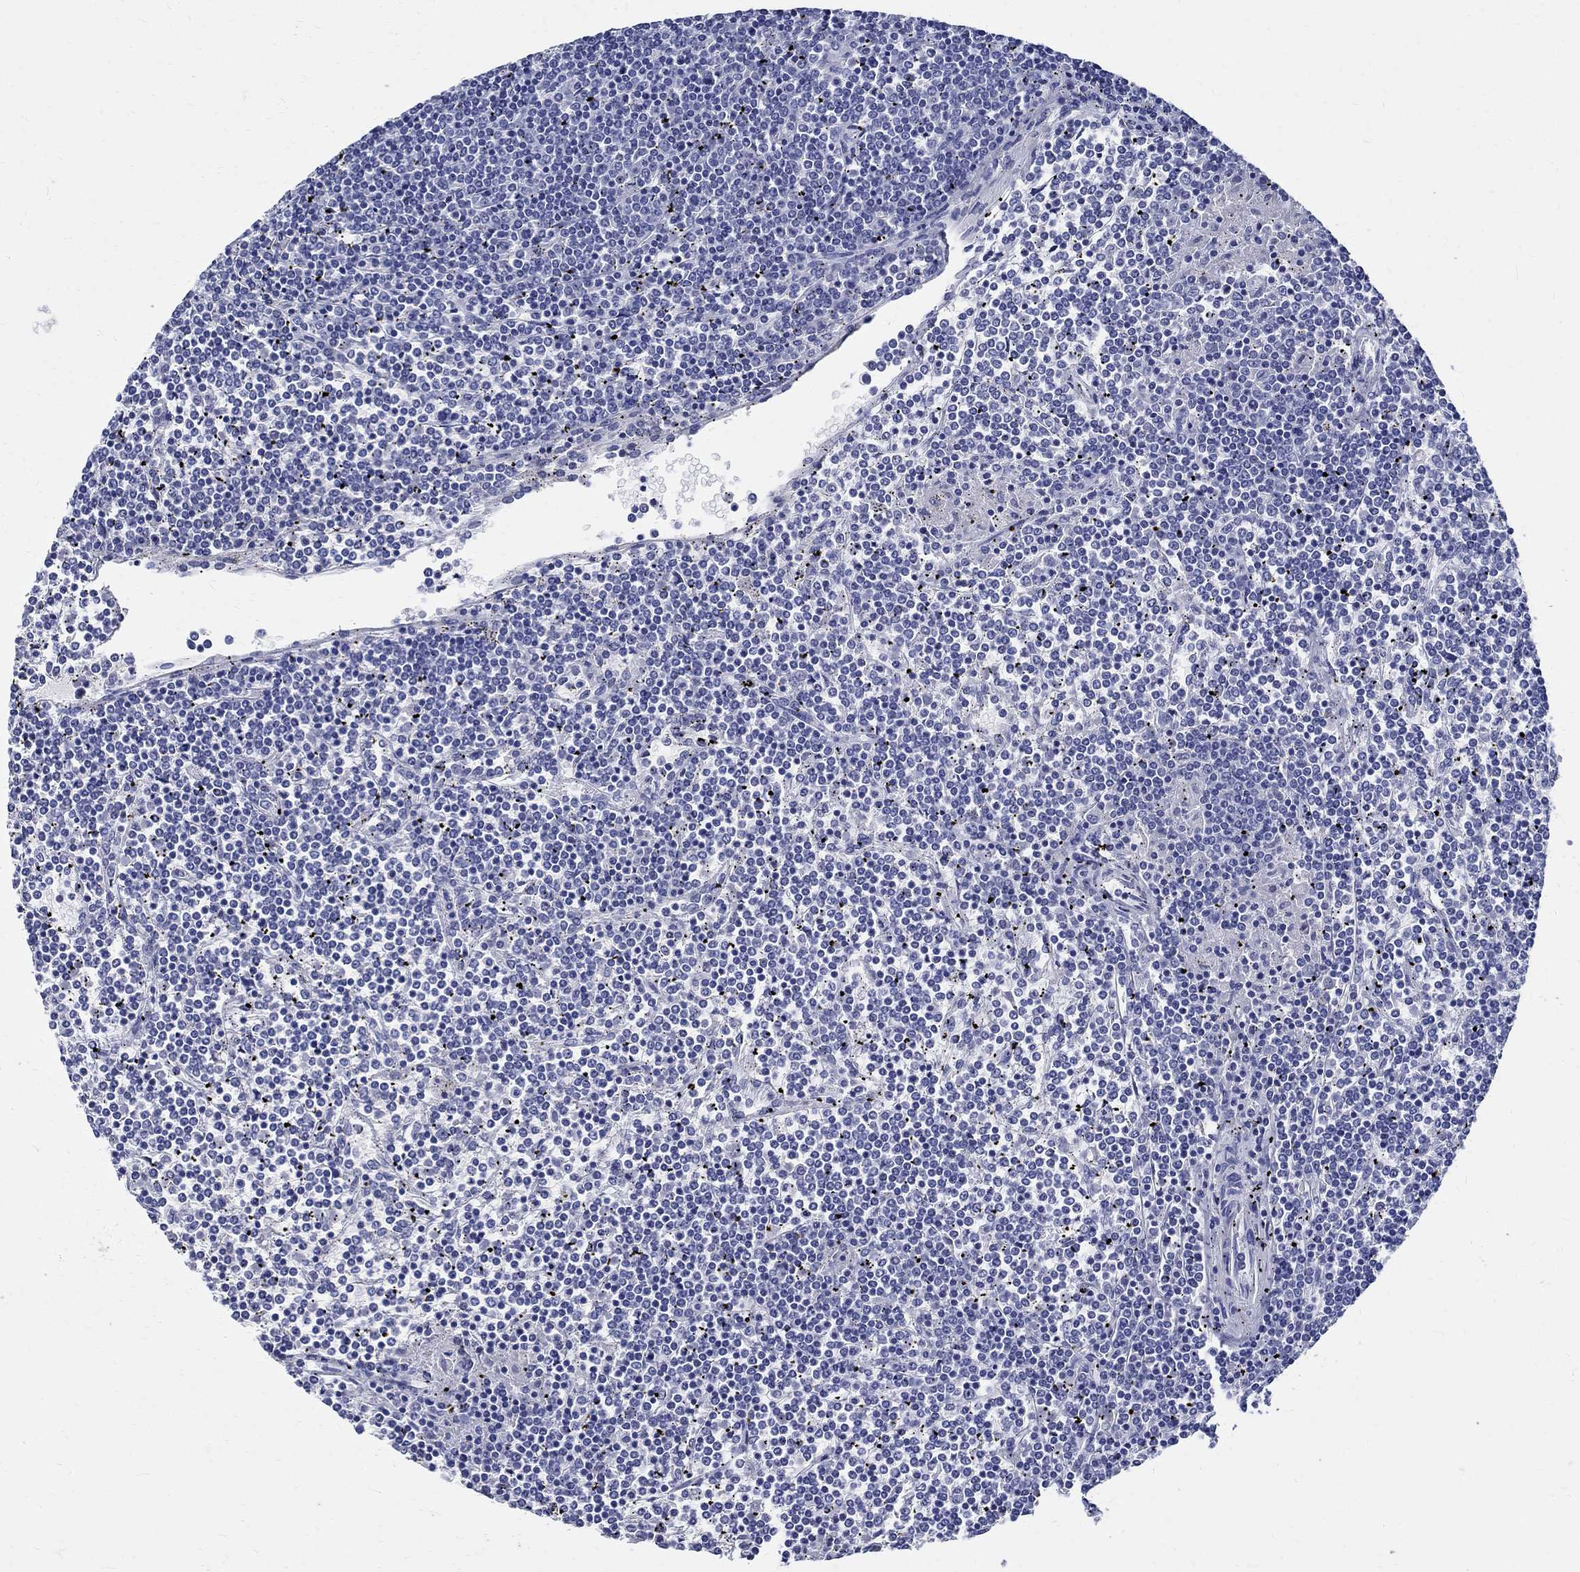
{"staining": {"intensity": "negative", "quantity": "none", "location": "none"}, "tissue": "lymphoma", "cell_type": "Tumor cells", "image_type": "cancer", "snomed": [{"axis": "morphology", "description": "Malignant lymphoma, non-Hodgkin's type, Low grade"}, {"axis": "topography", "description": "Spleen"}], "caption": "A photomicrograph of human lymphoma is negative for staining in tumor cells.", "gene": "TSPAN16", "patient": {"sex": "female", "age": 19}}